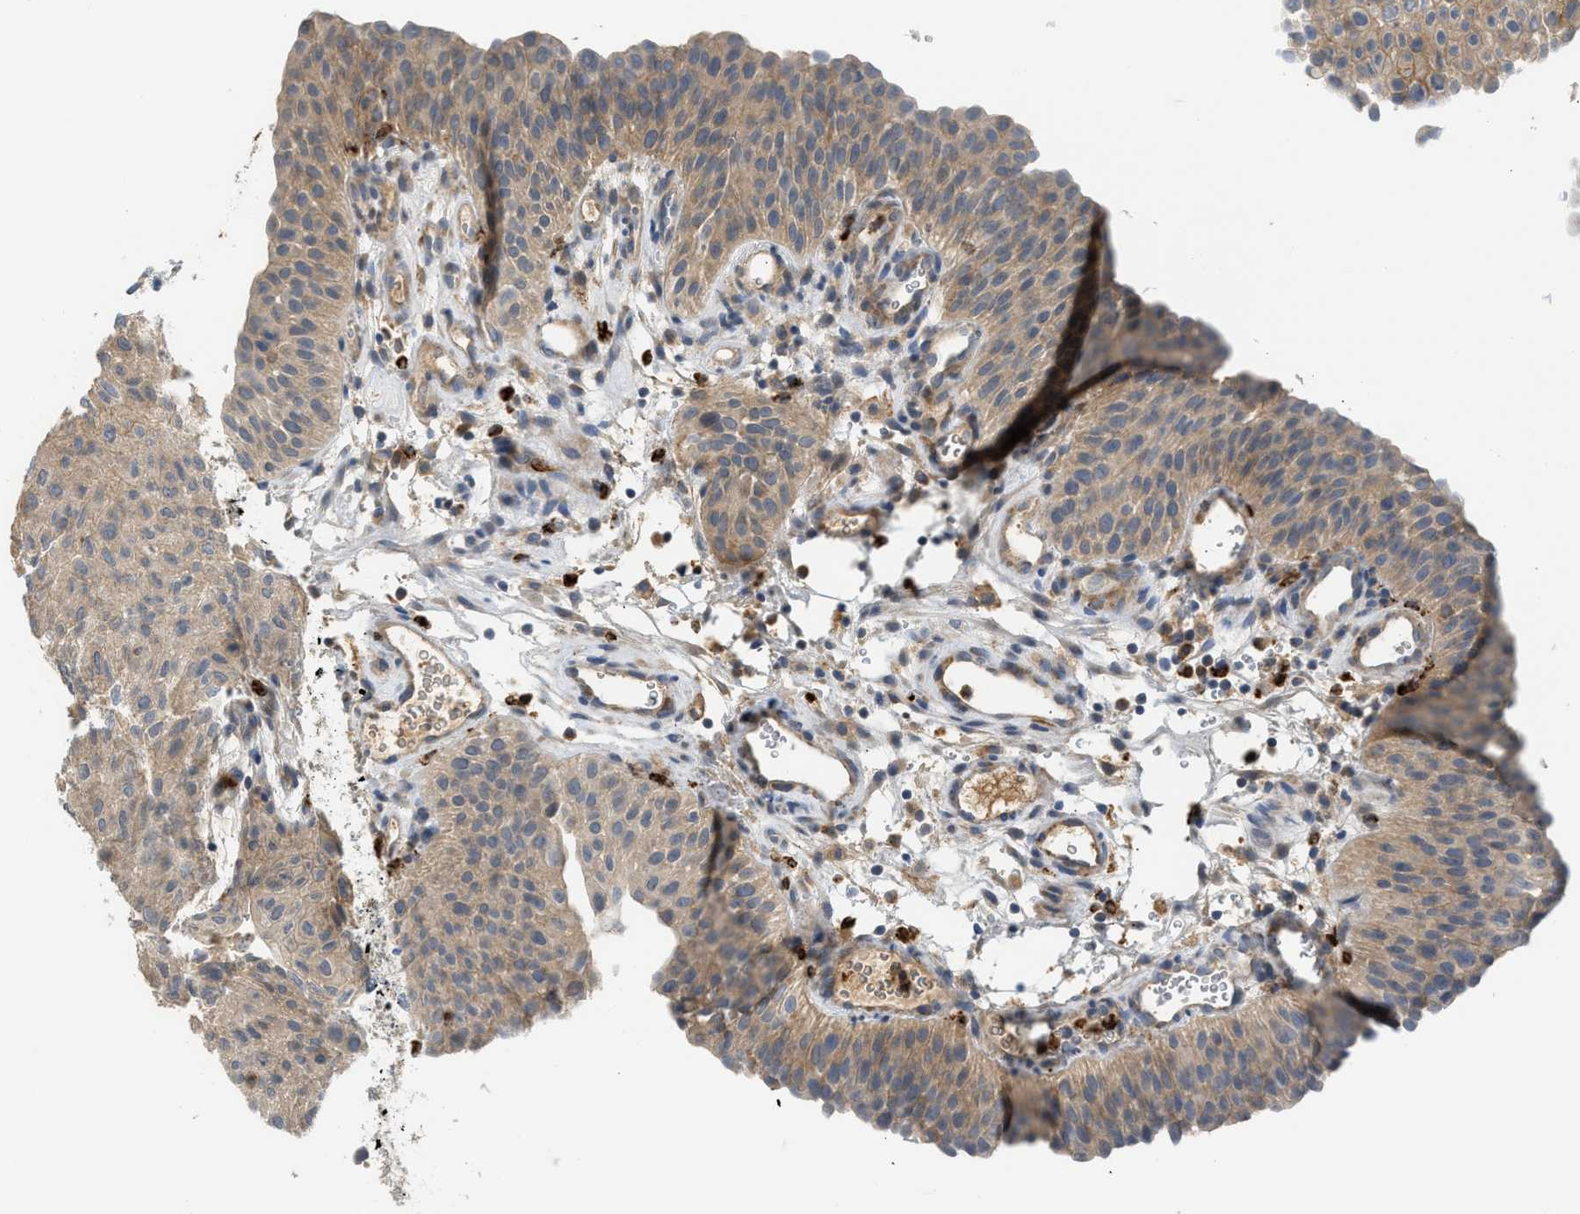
{"staining": {"intensity": "moderate", "quantity": "25%-75%", "location": "cytoplasmic/membranous"}, "tissue": "urothelial cancer", "cell_type": "Tumor cells", "image_type": "cancer", "snomed": [{"axis": "morphology", "description": "Urothelial carcinoma, Low grade"}, {"axis": "morphology", "description": "Urothelial carcinoma, High grade"}, {"axis": "topography", "description": "Urinary bladder"}], "caption": "Protein expression analysis of urothelial cancer exhibits moderate cytoplasmic/membranous positivity in about 25%-75% of tumor cells. Nuclei are stained in blue.", "gene": "RHBDF2", "patient": {"sex": "male", "age": 35}}